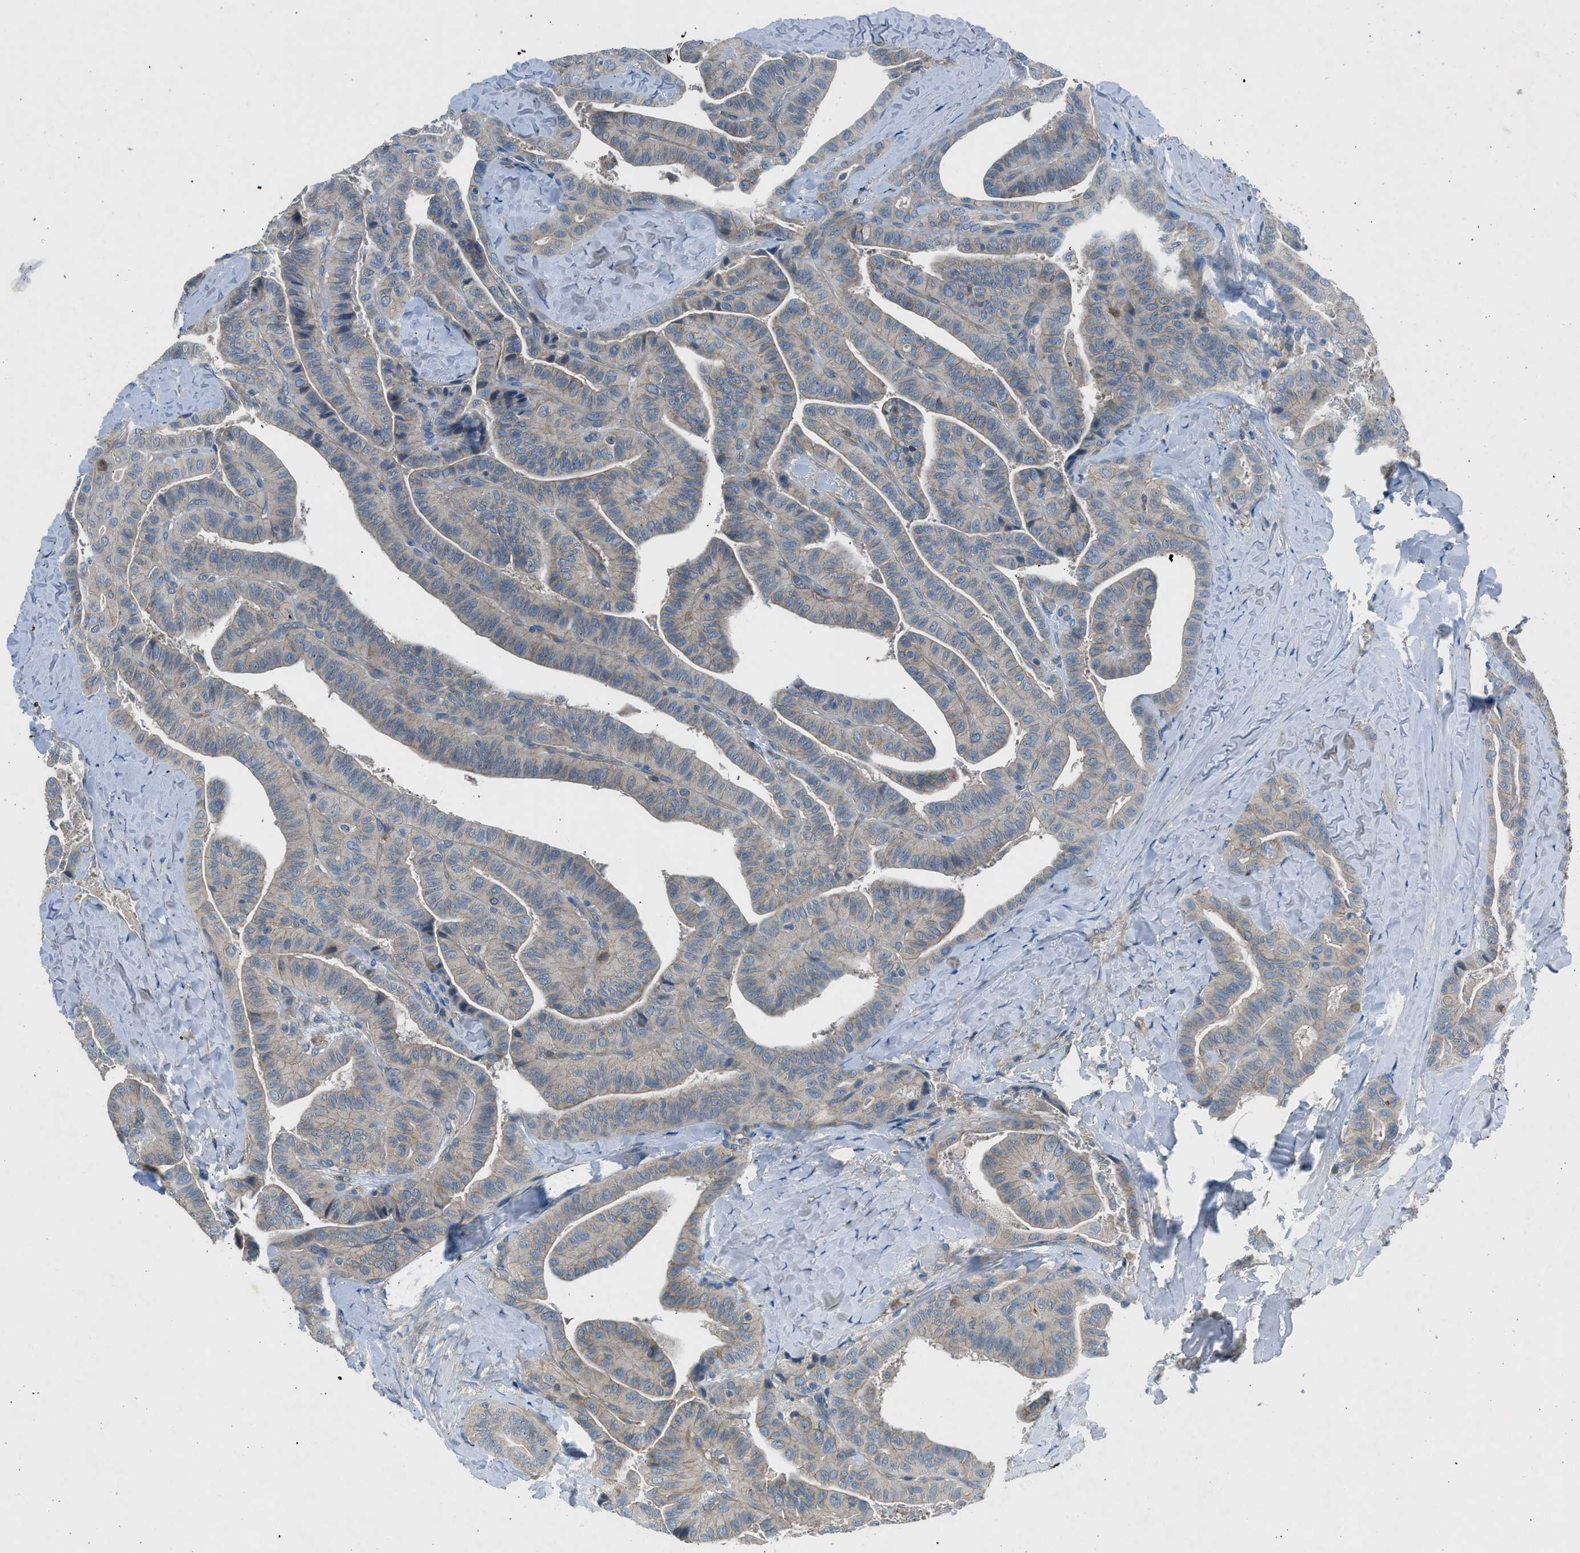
{"staining": {"intensity": "weak", "quantity": "25%-75%", "location": "cytoplasmic/membranous"}, "tissue": "thyroid cancer", "cell_type": "Tumor cells", "image_type": "cancer", "snomed": [{"axis": "morphology", "description": "Papillary adenocarcinoma, NOS"}, {"axis": "topography", "description": "Thyroid gland"}], "caption": "Immunohistochemistry micrograph of human thyroid papillary adenocarcinoma stained for a protein (brown), which exhibits low levels of weak cytoplasmic/membranous expression in approximately 25%-75% of tumor cells.", "gene": "BMP1", "patient": {"sex": "male", "age": 77}}